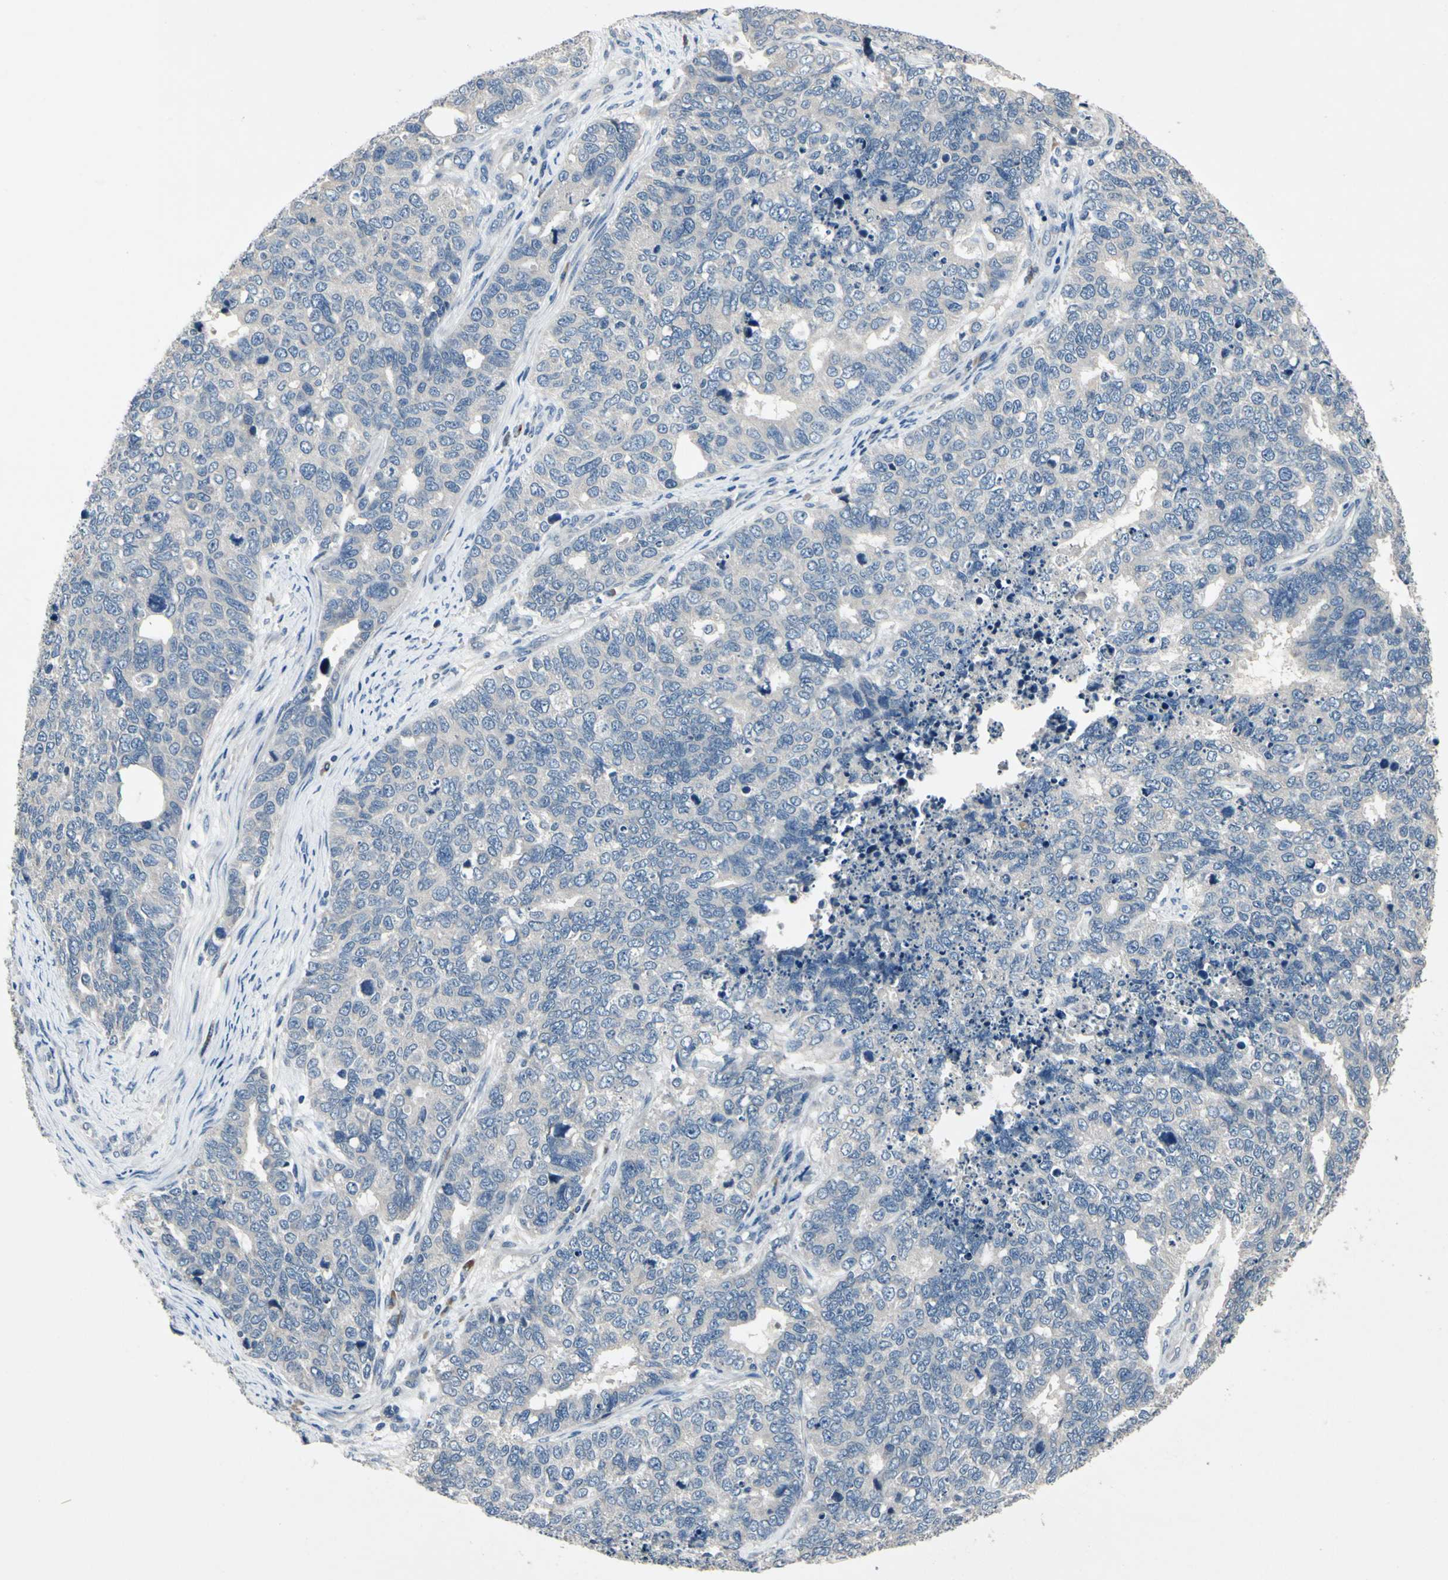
{"staining": {"intensity": "negative", "quantity": "none", "location": "none"}, "tissue": "cervical cancer", "cell_type": "Tumor cells", "image_type": "cancer", "snomed": [{"axis": "morphology", "description": "Squamous cell carcinoma, NOS"}, {"axis": "topography", "description": "Cervix"}], "caption": "Immunohistochemistry (IHC) of cervical squamous cell carcinoma exhibits no staining in tumor cells.", "gene": "SELENOK", "patient": {"sex": "female", "age": 63}}